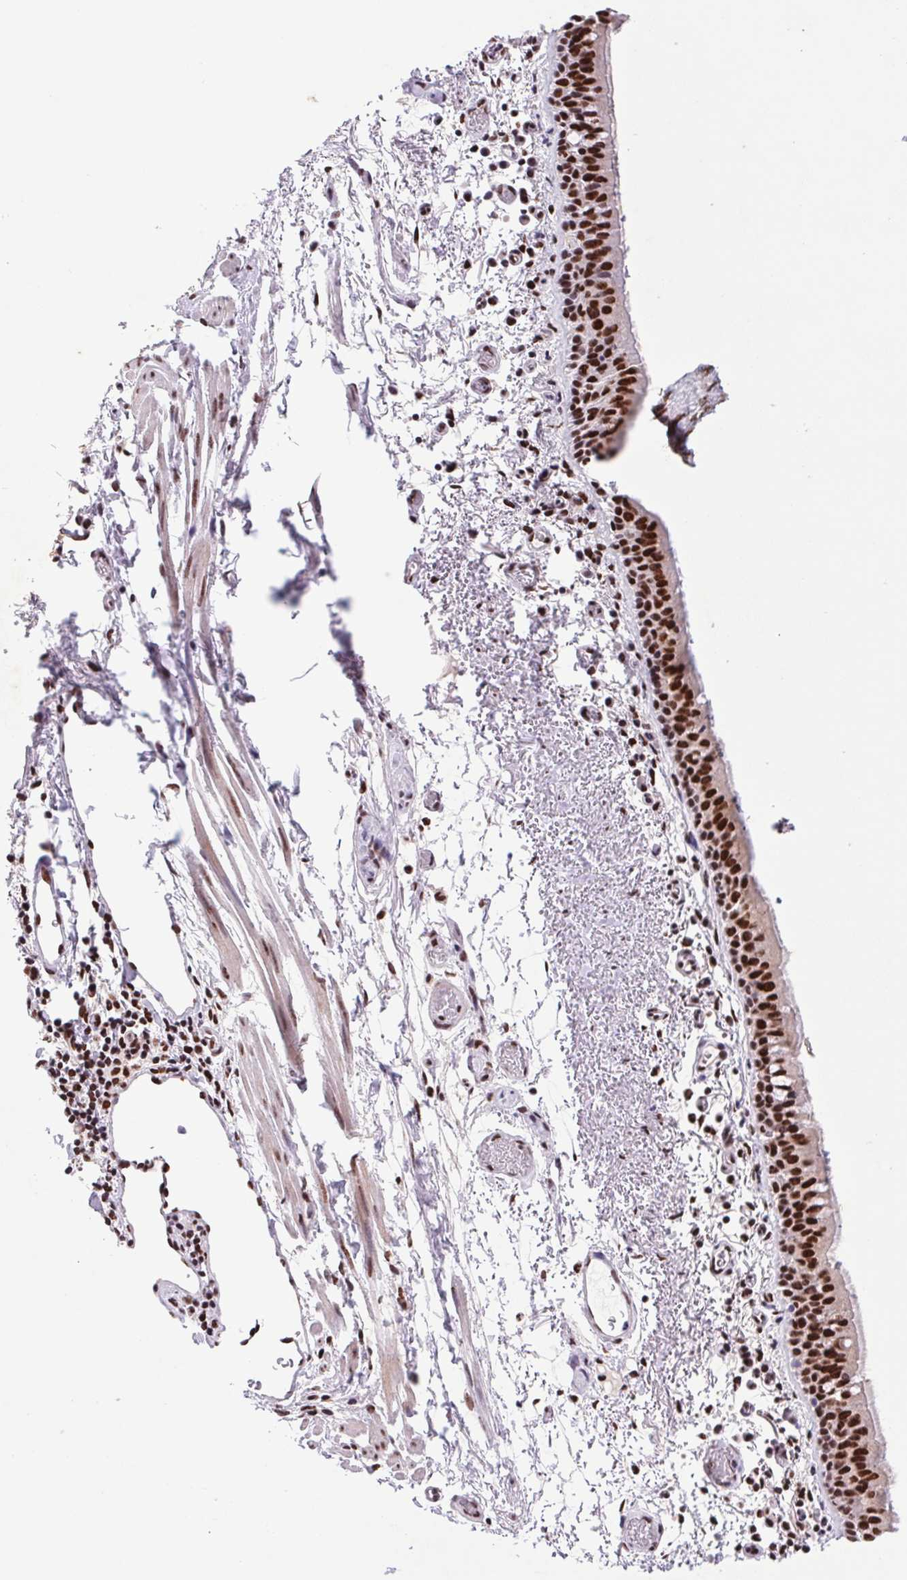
{"staining": {"intensity": "strong", "quantity": ">75%", "location": "nuclear"}, "tissue": "bronchus", "cell_type": "Respiratory epithelial cells", "image_type": "normal", "snomed": [{"axis": "morphology", "description": "Normal tissue, NOS"}, {"axis": "morphology", "description": "Adenocarcinoma, NOS"}, {"axis": "topography", "description": "Bronchus"}], "caption": "Protein staining of normal bronchus demonstrates strong nuclear positivity in about >75% of respiratory epithelial cells.", "gene": "LDLRAD4", "patient": {"sex": "male", "age": 68}}